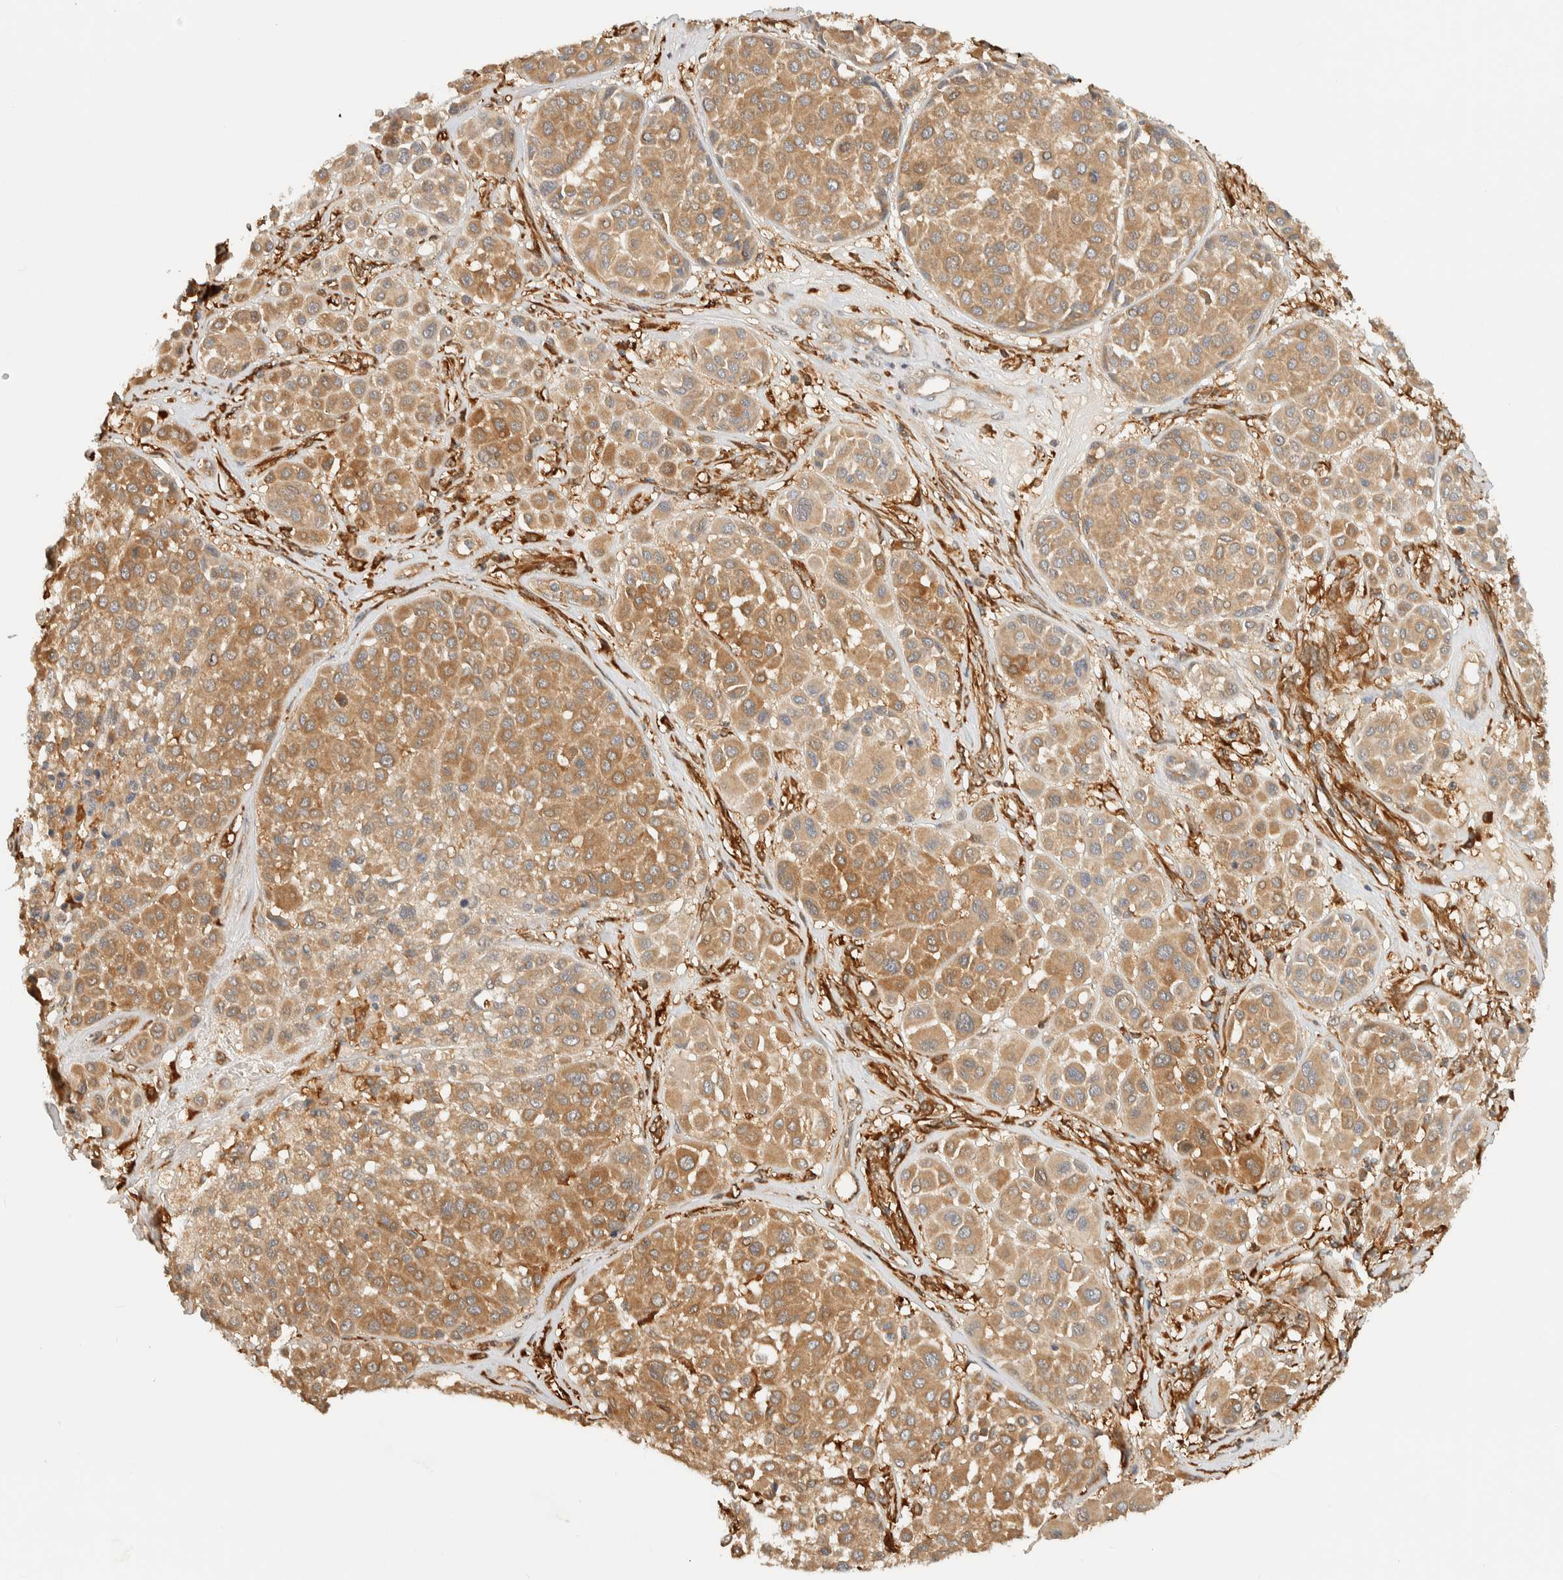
{"staining": {"intensity": "moderate", "quantity": ">75%", "location": "cytoplasmic/membranous"}, "tissue": "melanoma", "cell_type": "Tumor cells", "image_type": "cancer", "snomed": [{"axis": "morphology", "description": "Malignant melanoma, Metastatic site"}, {"axis": "topography", "description": "Soft tissue"}], "caption": "Brown immunohistochemical staining in melanoma displays moderate cytoplasmic/membranous staining in approximately >75% of tumor cells. The staining was performed using DAB (3,3'-diaminobenzidine) to visualize the protein expression in brown, while the nuclei were stained in blue with hematoxylin (Magnification: 20x).", "gene": "TMEM192", "patient": {"sex": "male", "age": 41}}